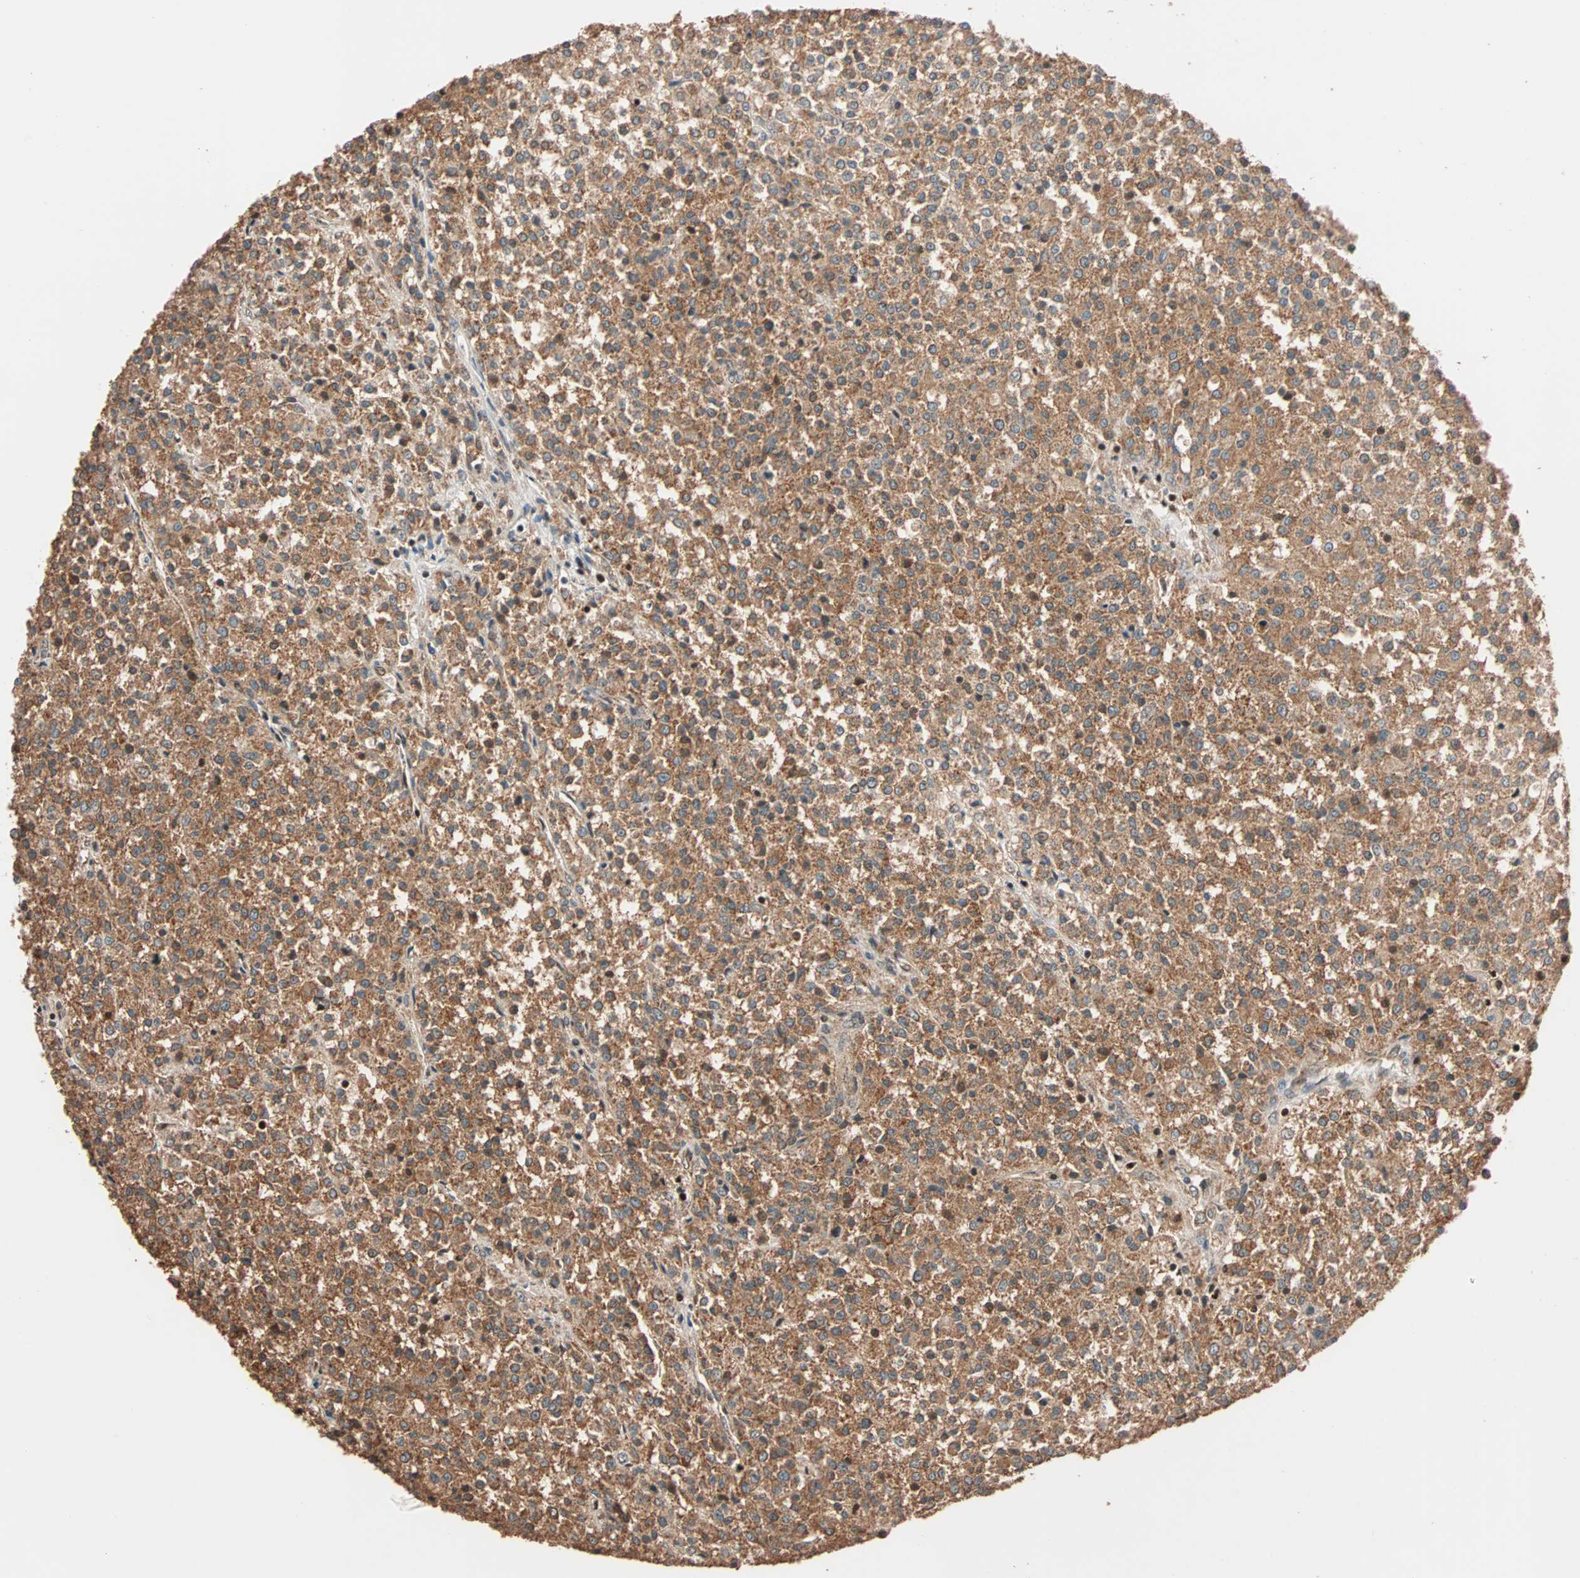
{"staining": {"intensity": "moderate", "quantity": ">75%", "location": "cytoplasmic/membranous"}, "tissue": "testis cancer", "cell_type": "Tumor cells", "image_type": "cancer", "snomed": [{"axis": "morphology", "description": "Seminoma, NOS"}, {"axis": "topography", "description": "Testis"}], "caption": "Tumor cells reveal moderate cytoplasmic/membranous positivity in about >75% of cells in testis cancer.", "gene": "HECW1", "patient": {"sex": "male", "age": 59}}